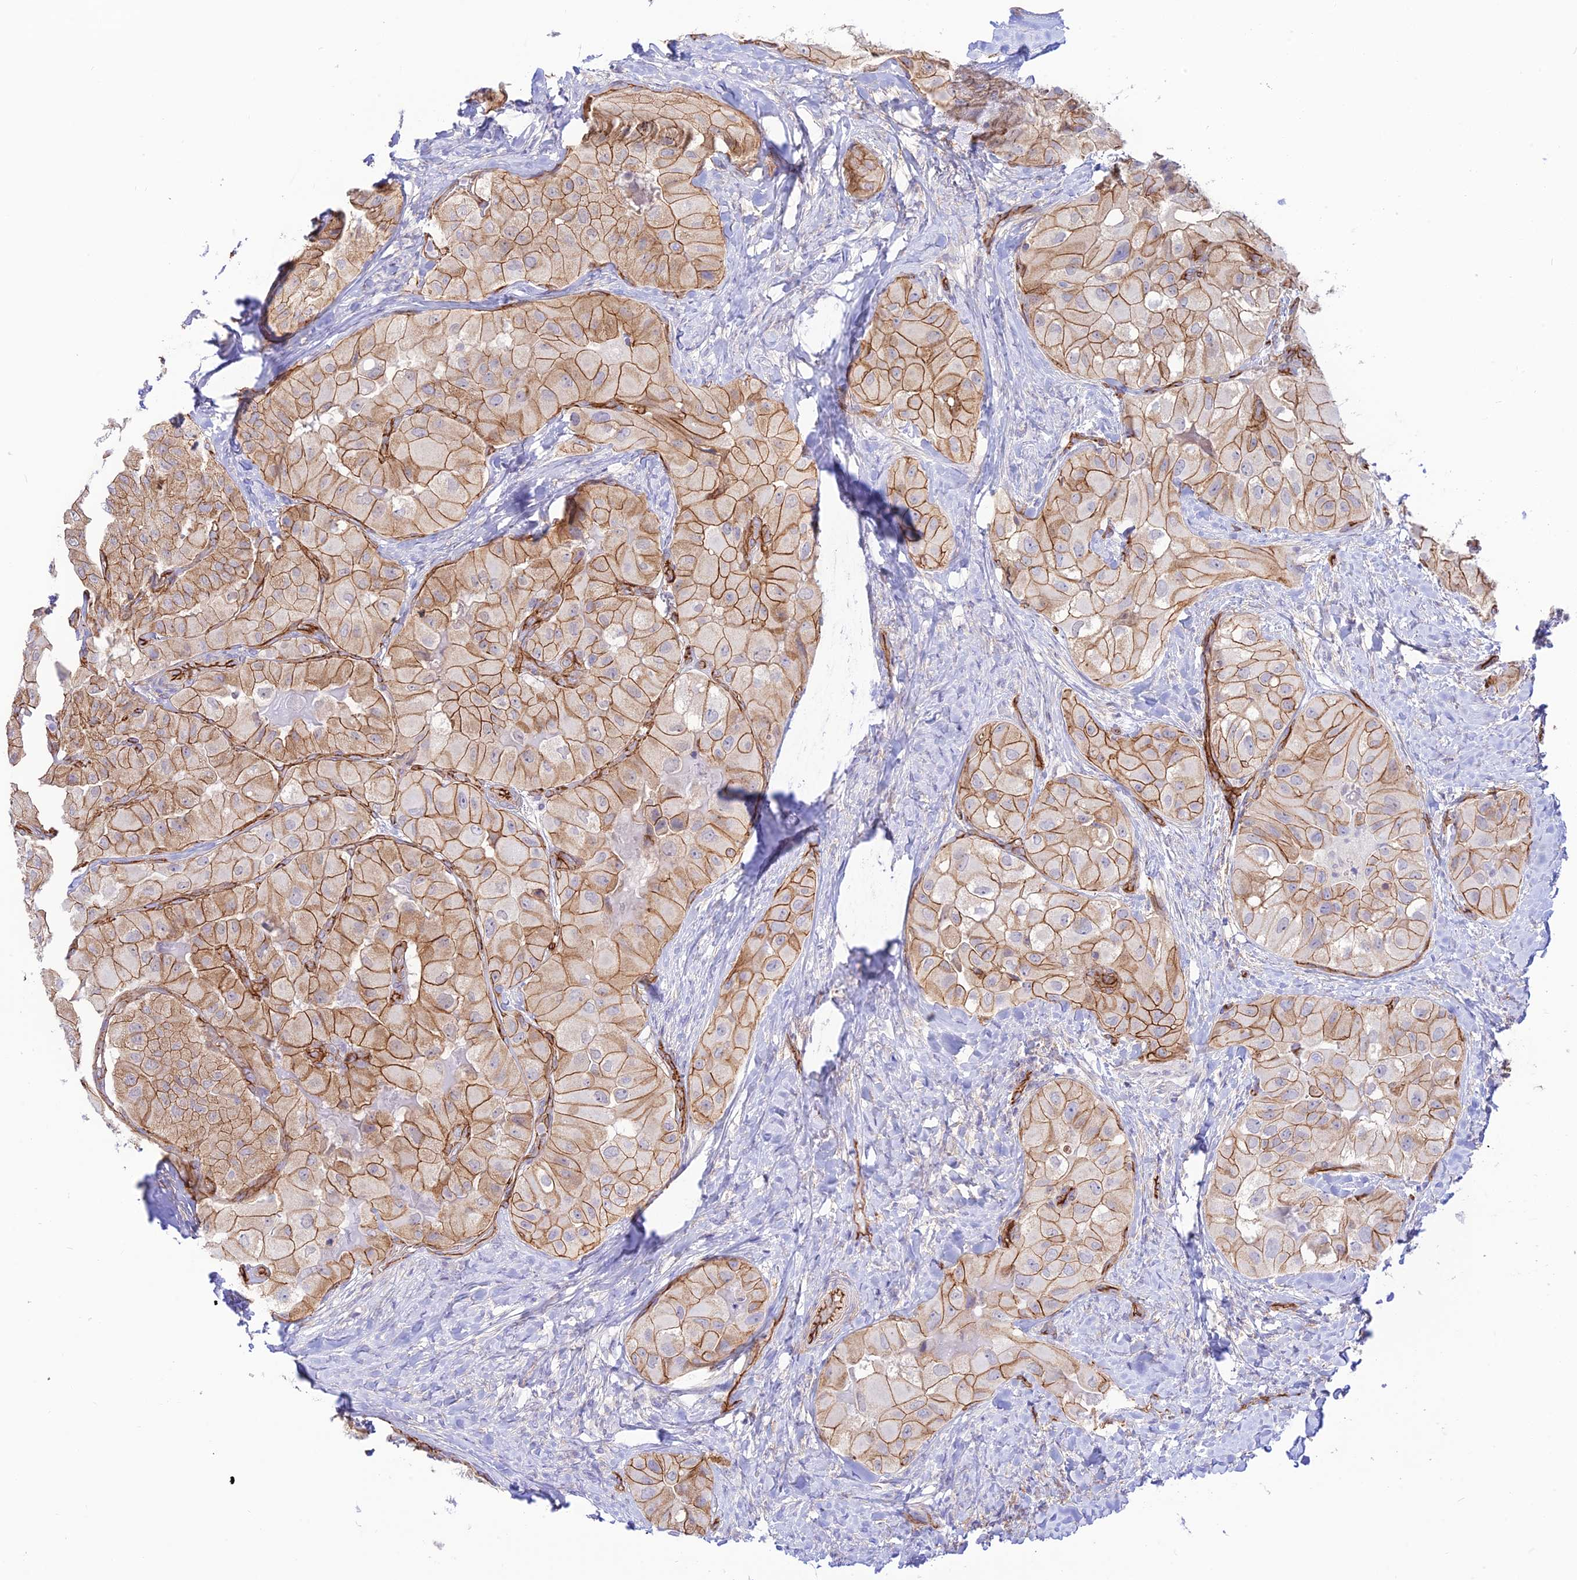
{"staining": {"intensity": "moderate", "quantity": ">75%", "location": "cytoplasmic/membranous"}, "tissue": "thyroid cancer", "cell_type": "Tumor cells", "image_type": "cancer", "snomed": [{"axis": "morphology", "description": "Normal tissue, NOS"}, {"axis": "morphology", "description": "Papillary adenocarcinoma, NOS"}, {"axis": "topography", "description": "Thyroid gland"}], "caption": "Moderate cytoplasmic/membranous protein staining is seen in about >75% of tumor cells in thyroid cancer (papillary adenocarcinoma).", "gene": "YPEL5", "patient": {"sex": "female", "age": 59}}